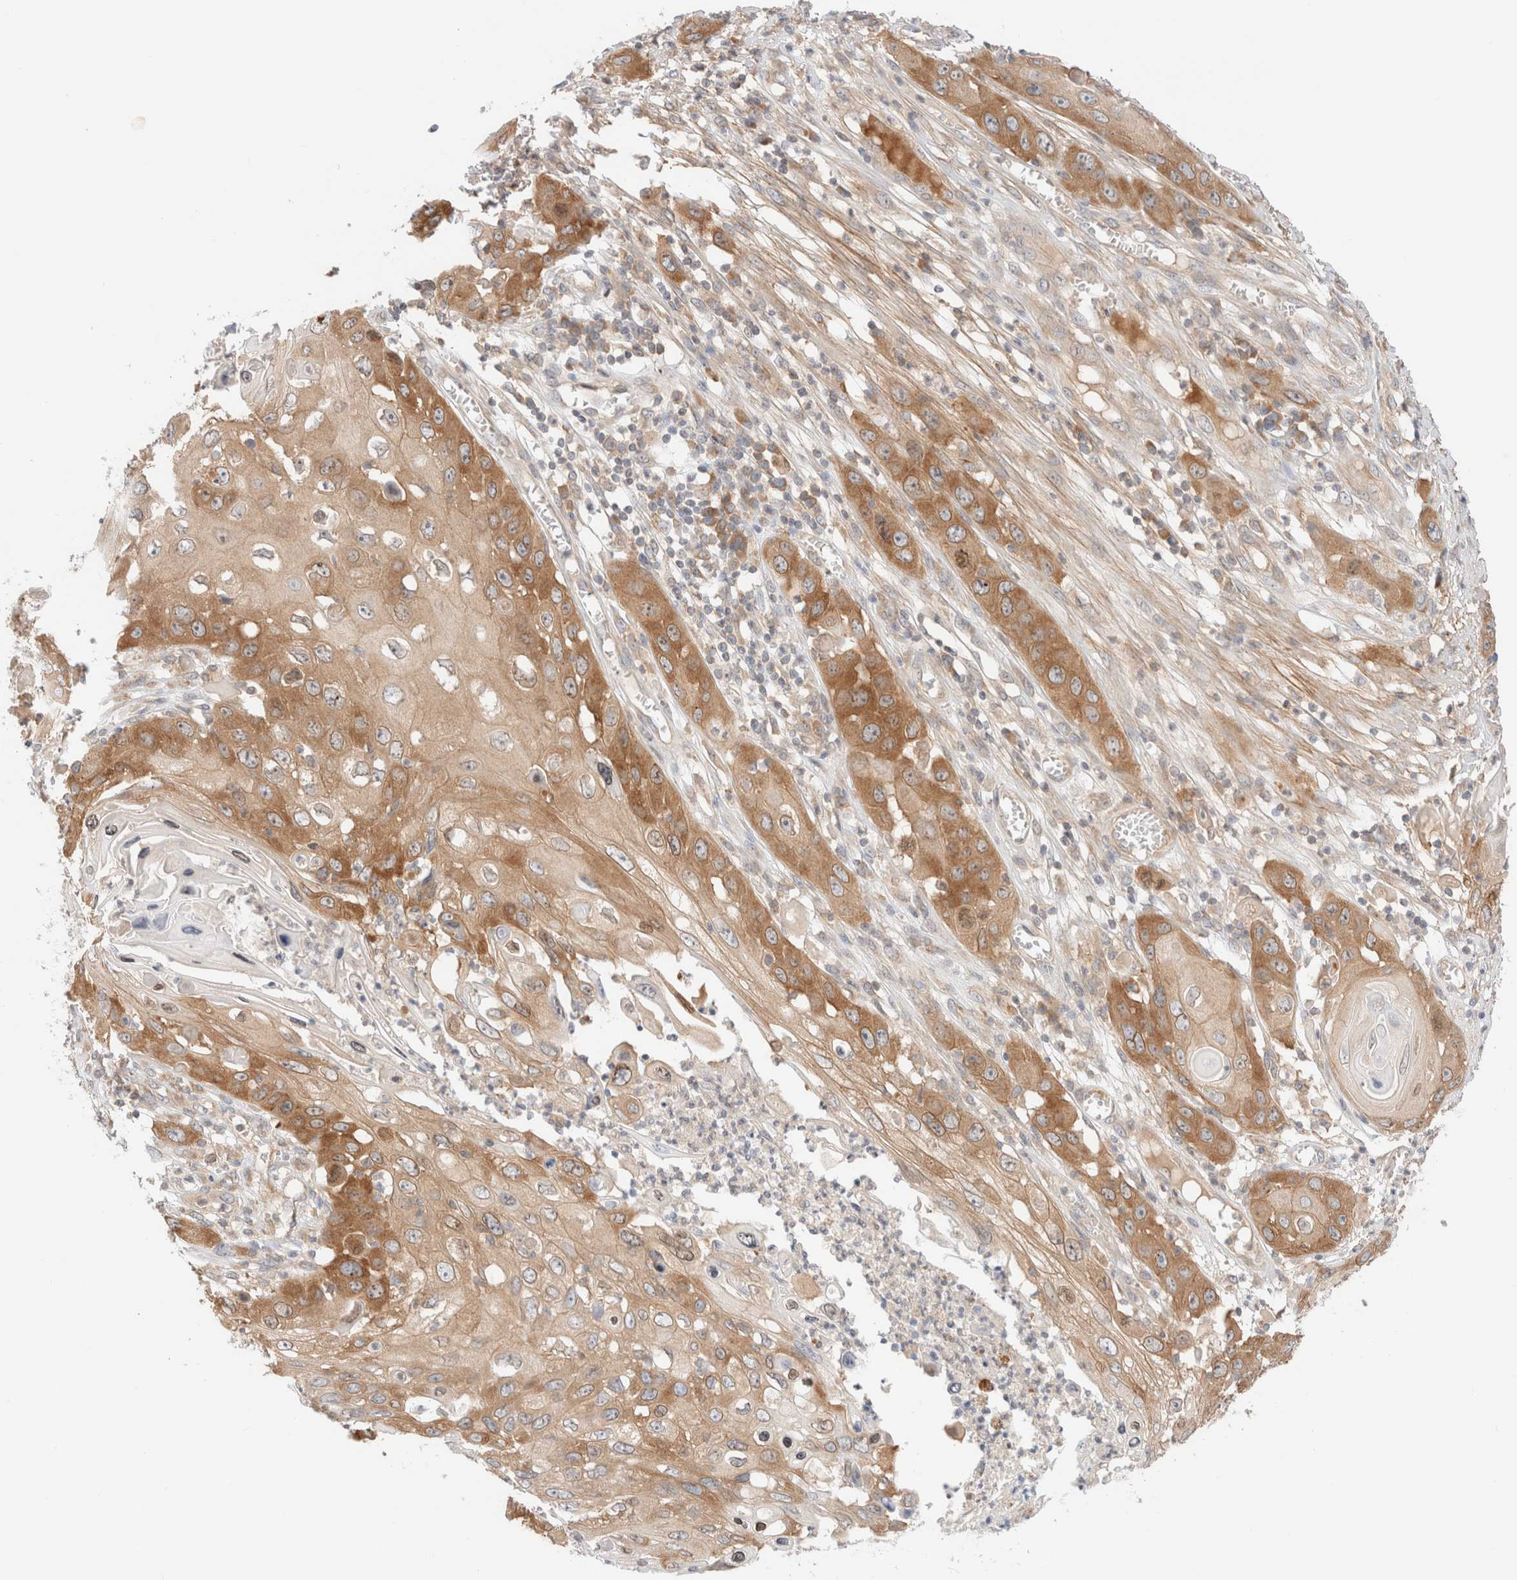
{"staining": {"intensity": "moderate", "quantity": ">75%", "location": "cytoplasmic/membranous"}, "tissue": "skin cancer", "cell_type": "Tumor cells", "image_type": "cancer", "snomed": [{"axis": "morphology", "description": "Squamous cell carcinoma, NOS"}, {"axis": "topography", "description": "Skin"}], "caption": "The histopathology image shows staining of skin cancer (squamous cell carcinoma), revealing moderate cytoplasmic/membranous protein staining (brown color) within tumor cells. (Brightfield microscopy of DAB IHC at high magnification).", "gene": "MARK3", "patient": {"sex": "male", "age": 55}}